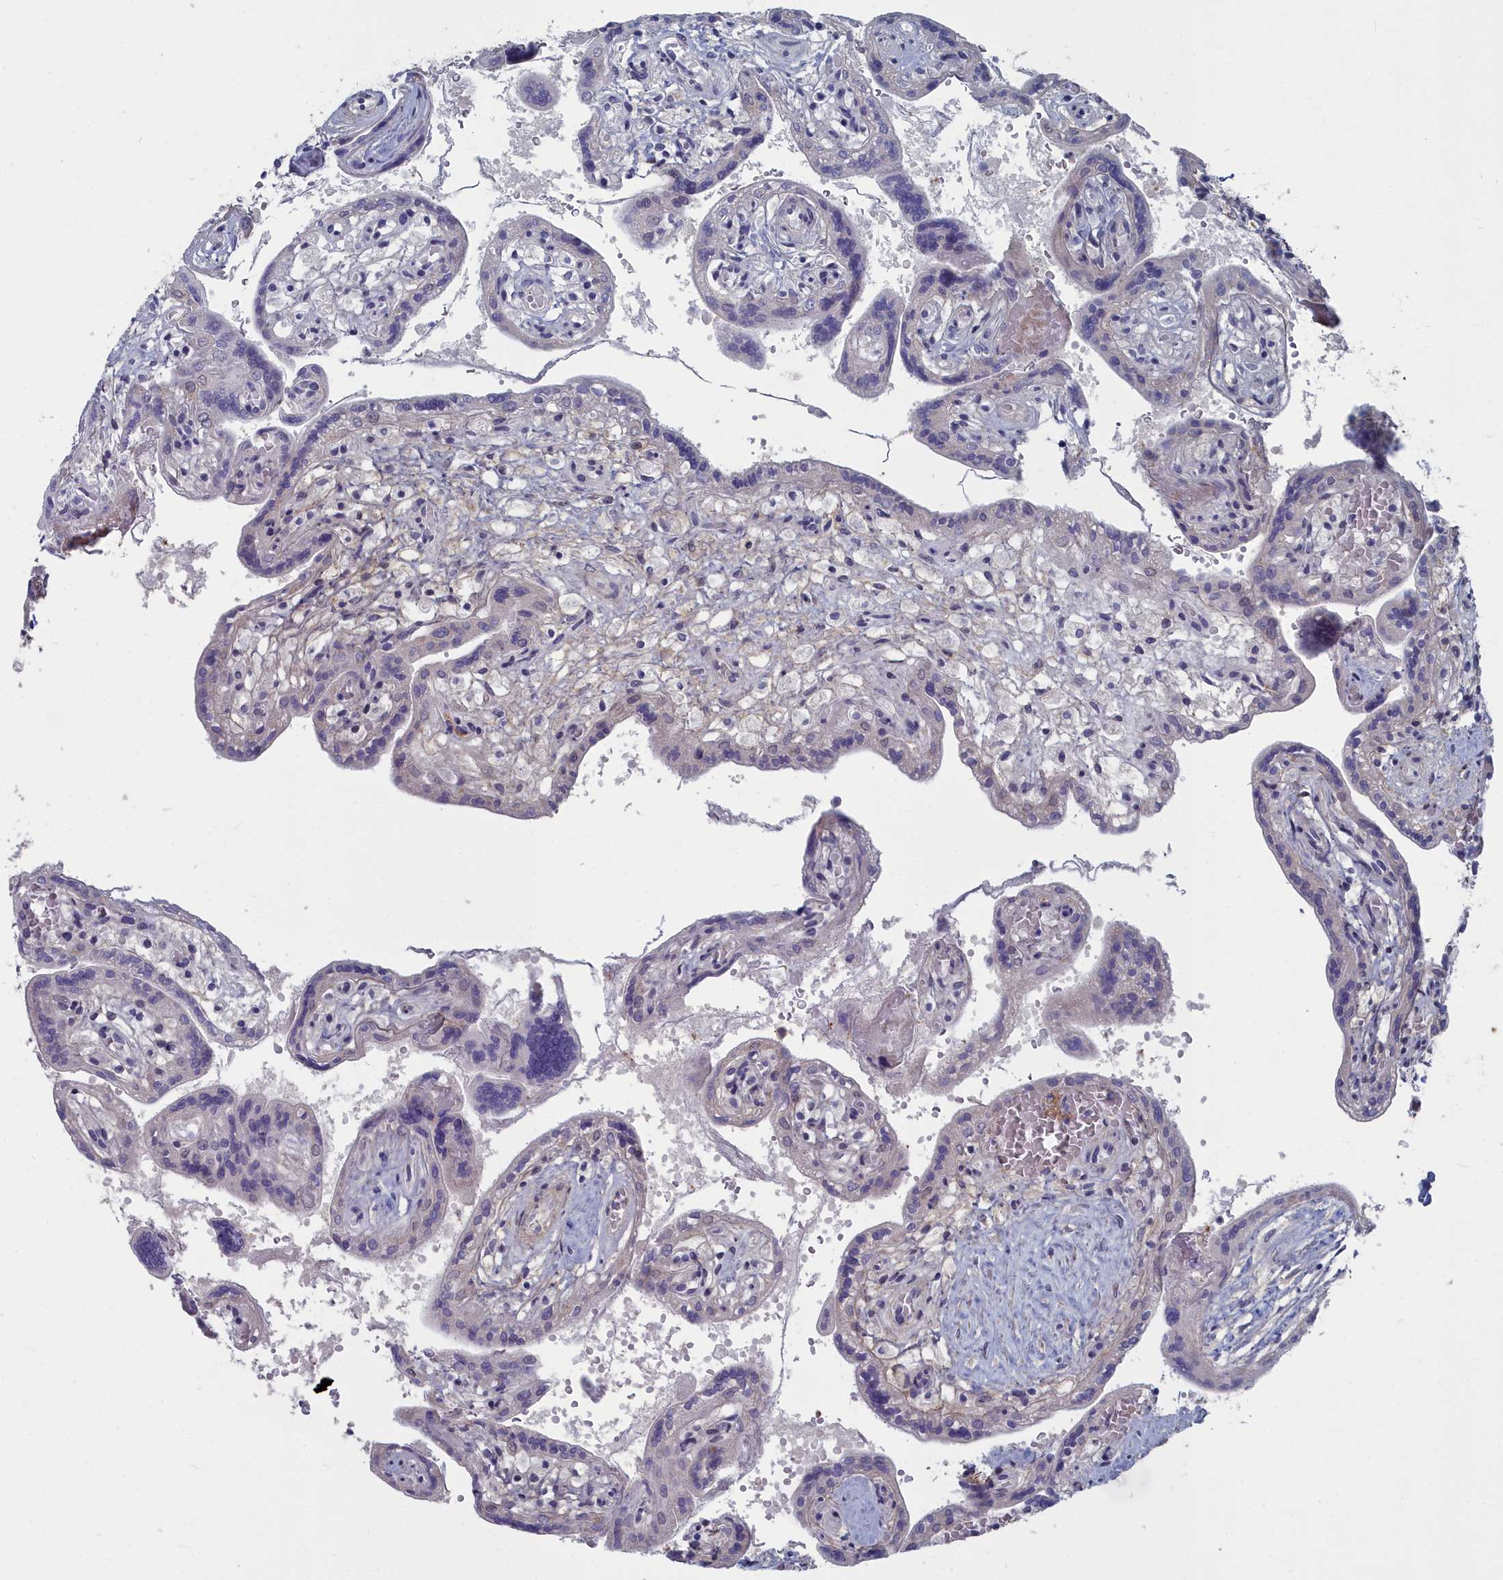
{"staining": {"intensity": "weak", "quantity": "<25%", "location": "cytoplasmic/membranous"}, "tissue": "placenta", "cell_type": "Trophoblastic cells", "image_type": "normal", "snomed": [{"axis": "morphology", "description": "Normal tissue, NOS"}, {"axis": "topography", "description": "Placenta"}], "caption": "This is an immunohistochemistry photomicrograph of benign placenta. There is no expression in trophoblastic cells.", "gene": "SHISAL2A", "patient": {"sex": "female", "age": 37}}